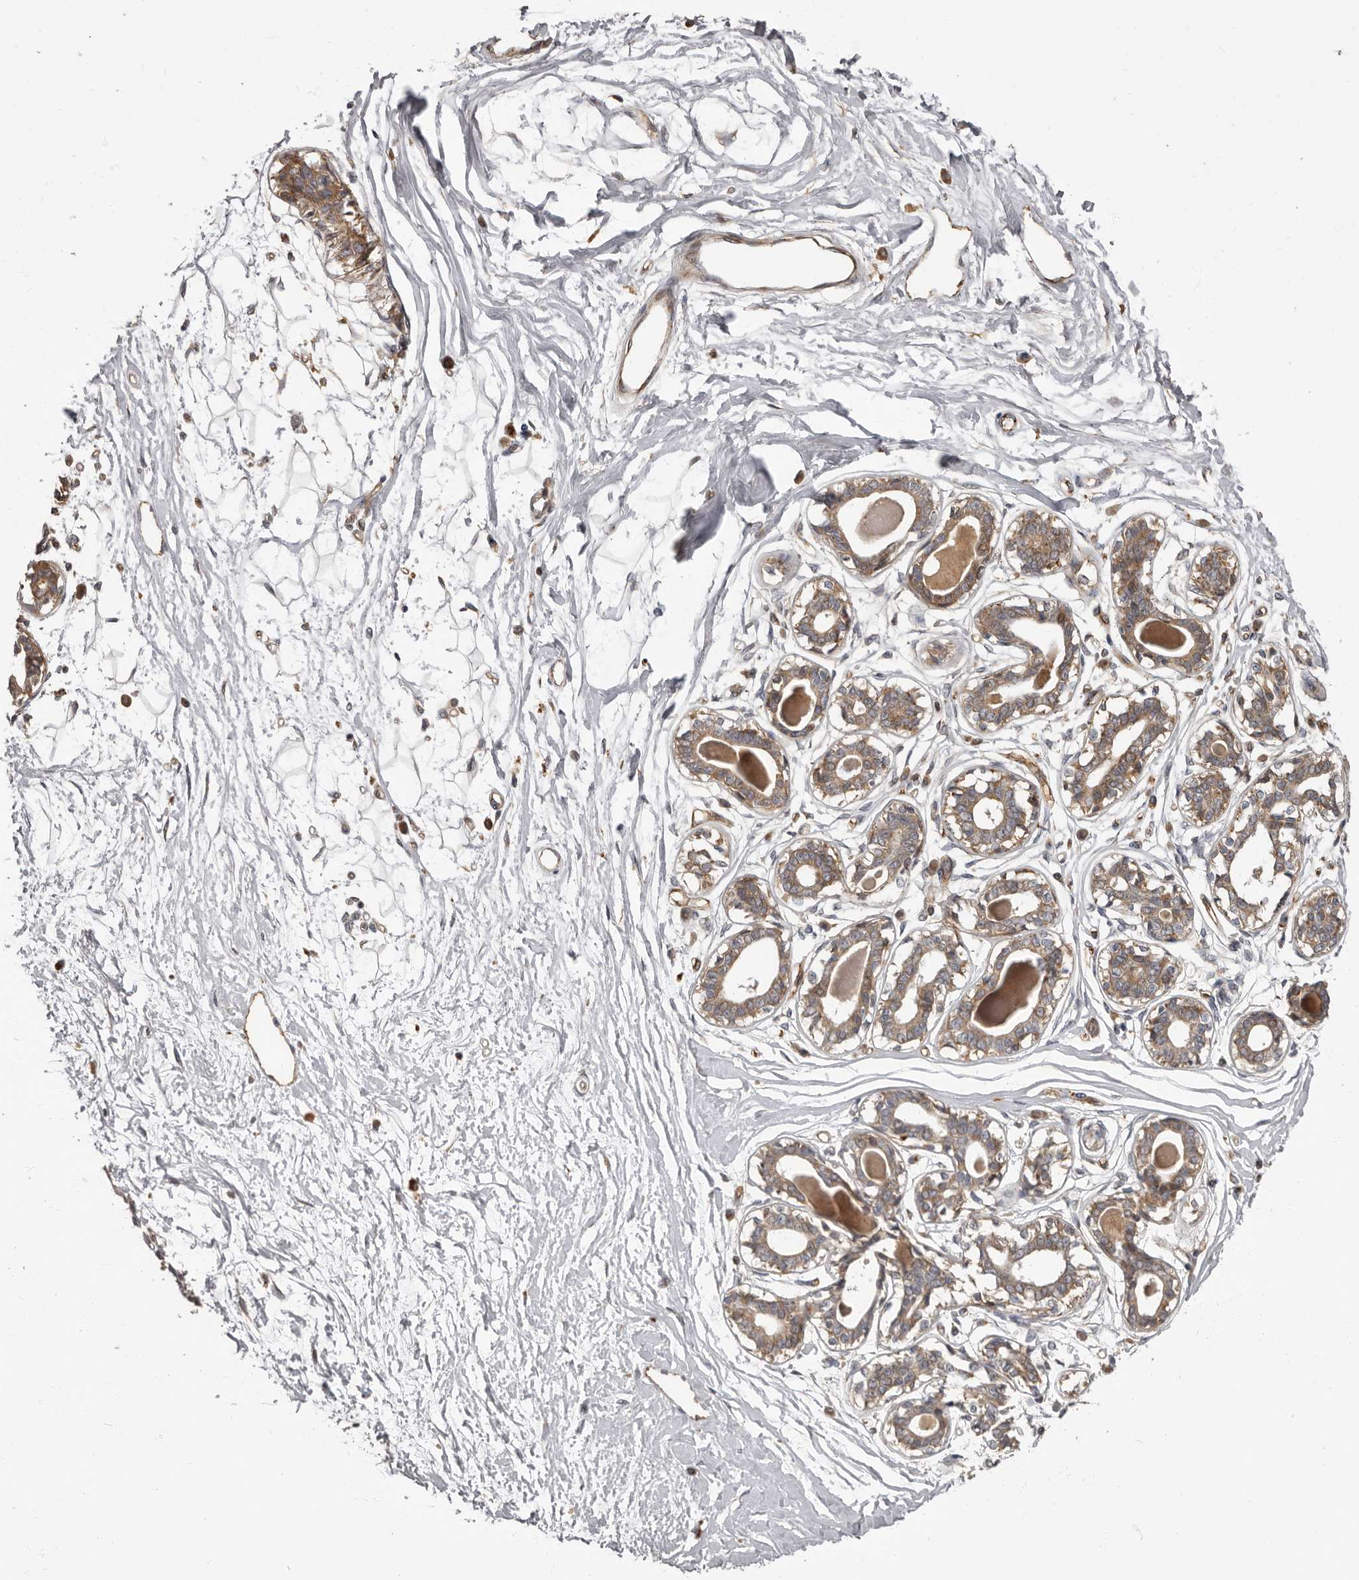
{"staining": {"intensity": "negative", "quantity": "none", "location": "none"}, "tissue": "breast", "cell_type": "Adipocytes", "image_type": "normal", "snomed": [{"axis": "morphology", "description": "Normal tissue, NOS"}, {"axis": "topography", "description": "Breast"}], "caption": "A high-resolution image shows immunohistochemistry (IHC) staining of normal breast, which reveals no significant staining in adipocytes. (DAB (3,3'-diaminobenzidine) immunohistochemistry (IHC), high magnification).", "gene": "ADCY2", "patient": {"sex": "female", "age": 45}}